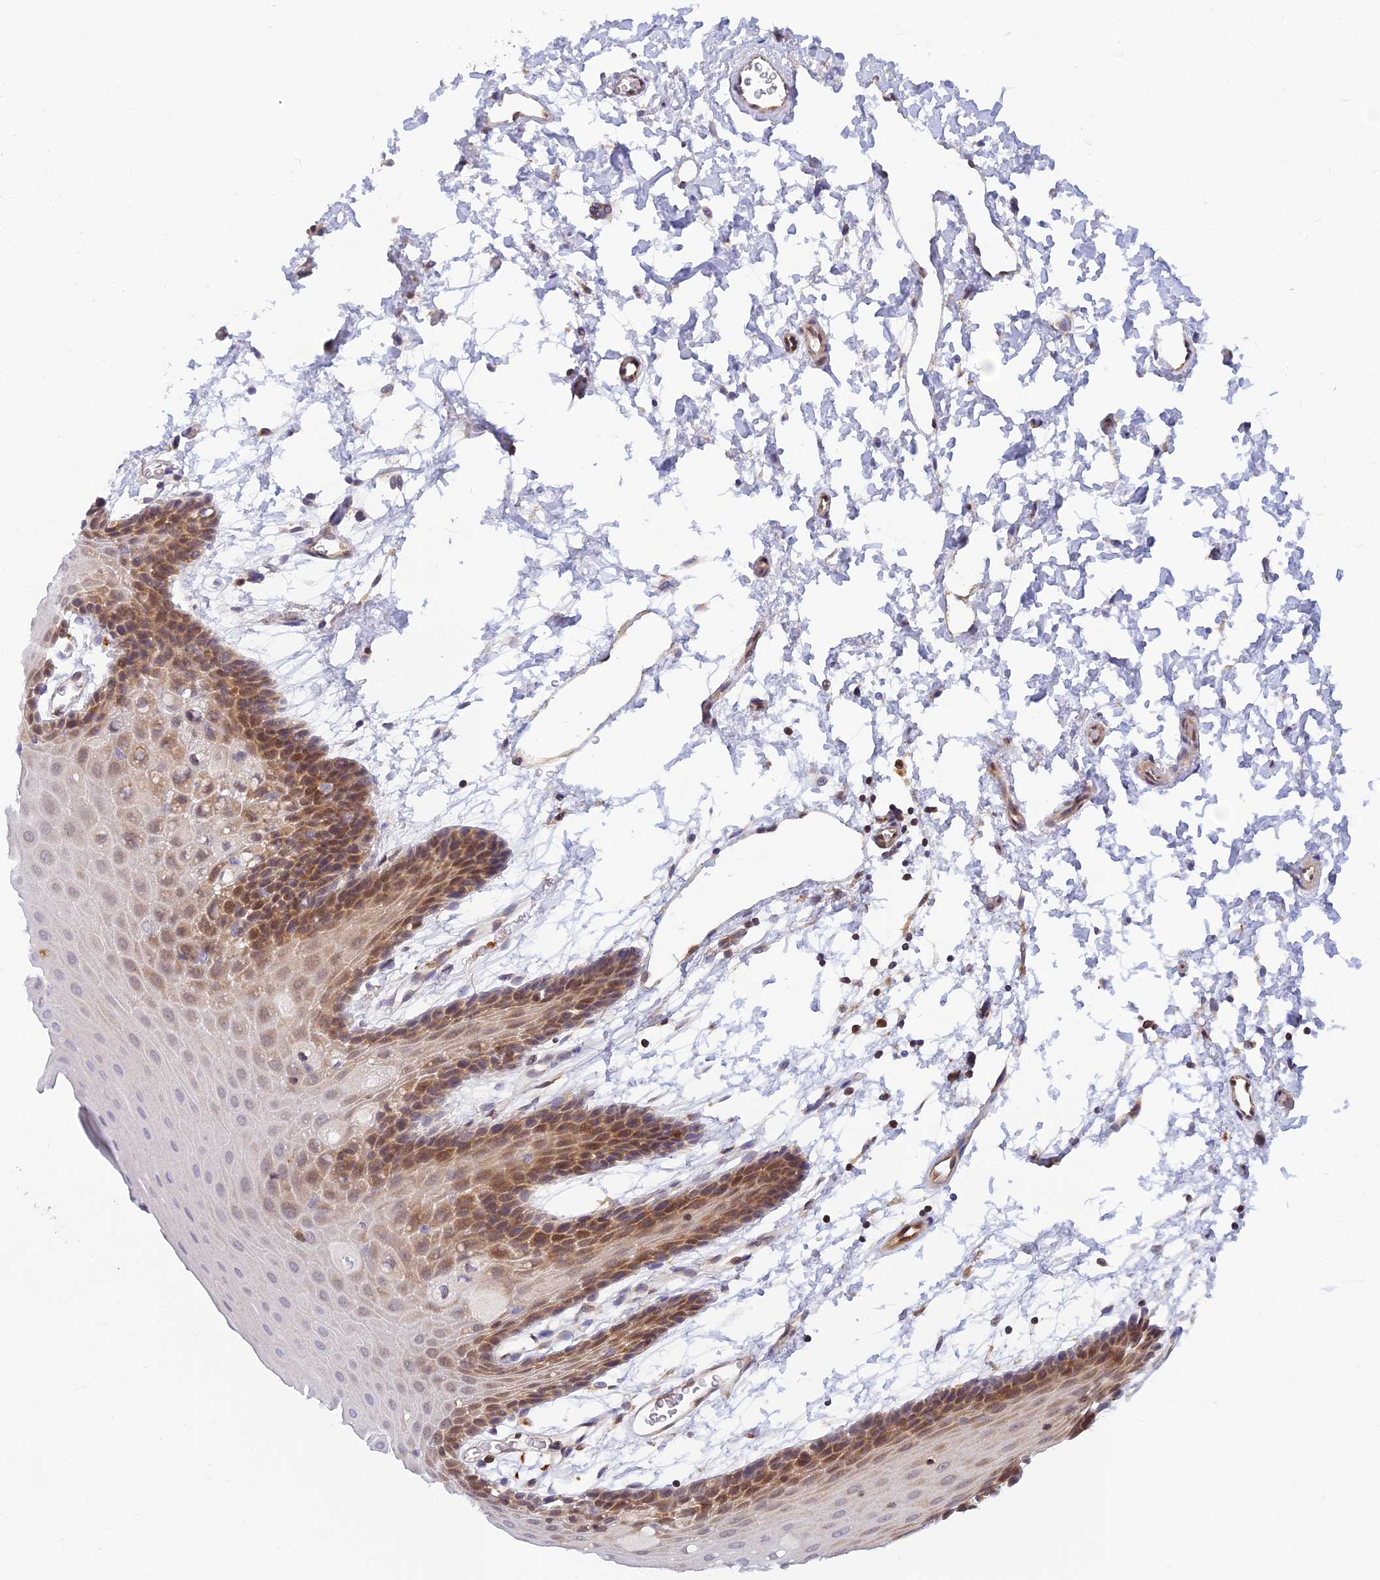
{"staining": {"intensity": "moderate", "quantity": "25%-75%", "location": "cytoplasmic/membranous"}, "tissue": "oral mucosa", "cell_type": "Squamous epithelial cells", "image_type": "normal", "snomed": [{"axis": "morphology", "description": "Normal tissue, NOS"}, {"axis": "topography", "description": "Skeletal muscle"}, {"axis": "topography", "description": "Oral tissue"}, {"axis": "topography", "description": "Salivary gland"}, {"axis": "topography", "description": "Peripheral nerve tissue"}], "caption": "The micrograph demonstrates immunohistochemical staining of benign oral mucosa. There is moderate cytoplasmic/membranous positivity is seen in approximately 25%-75% of squamous epithelial cells.", "gene": "LYSMD2", "patient": {"sex": "male", "age": 54}}